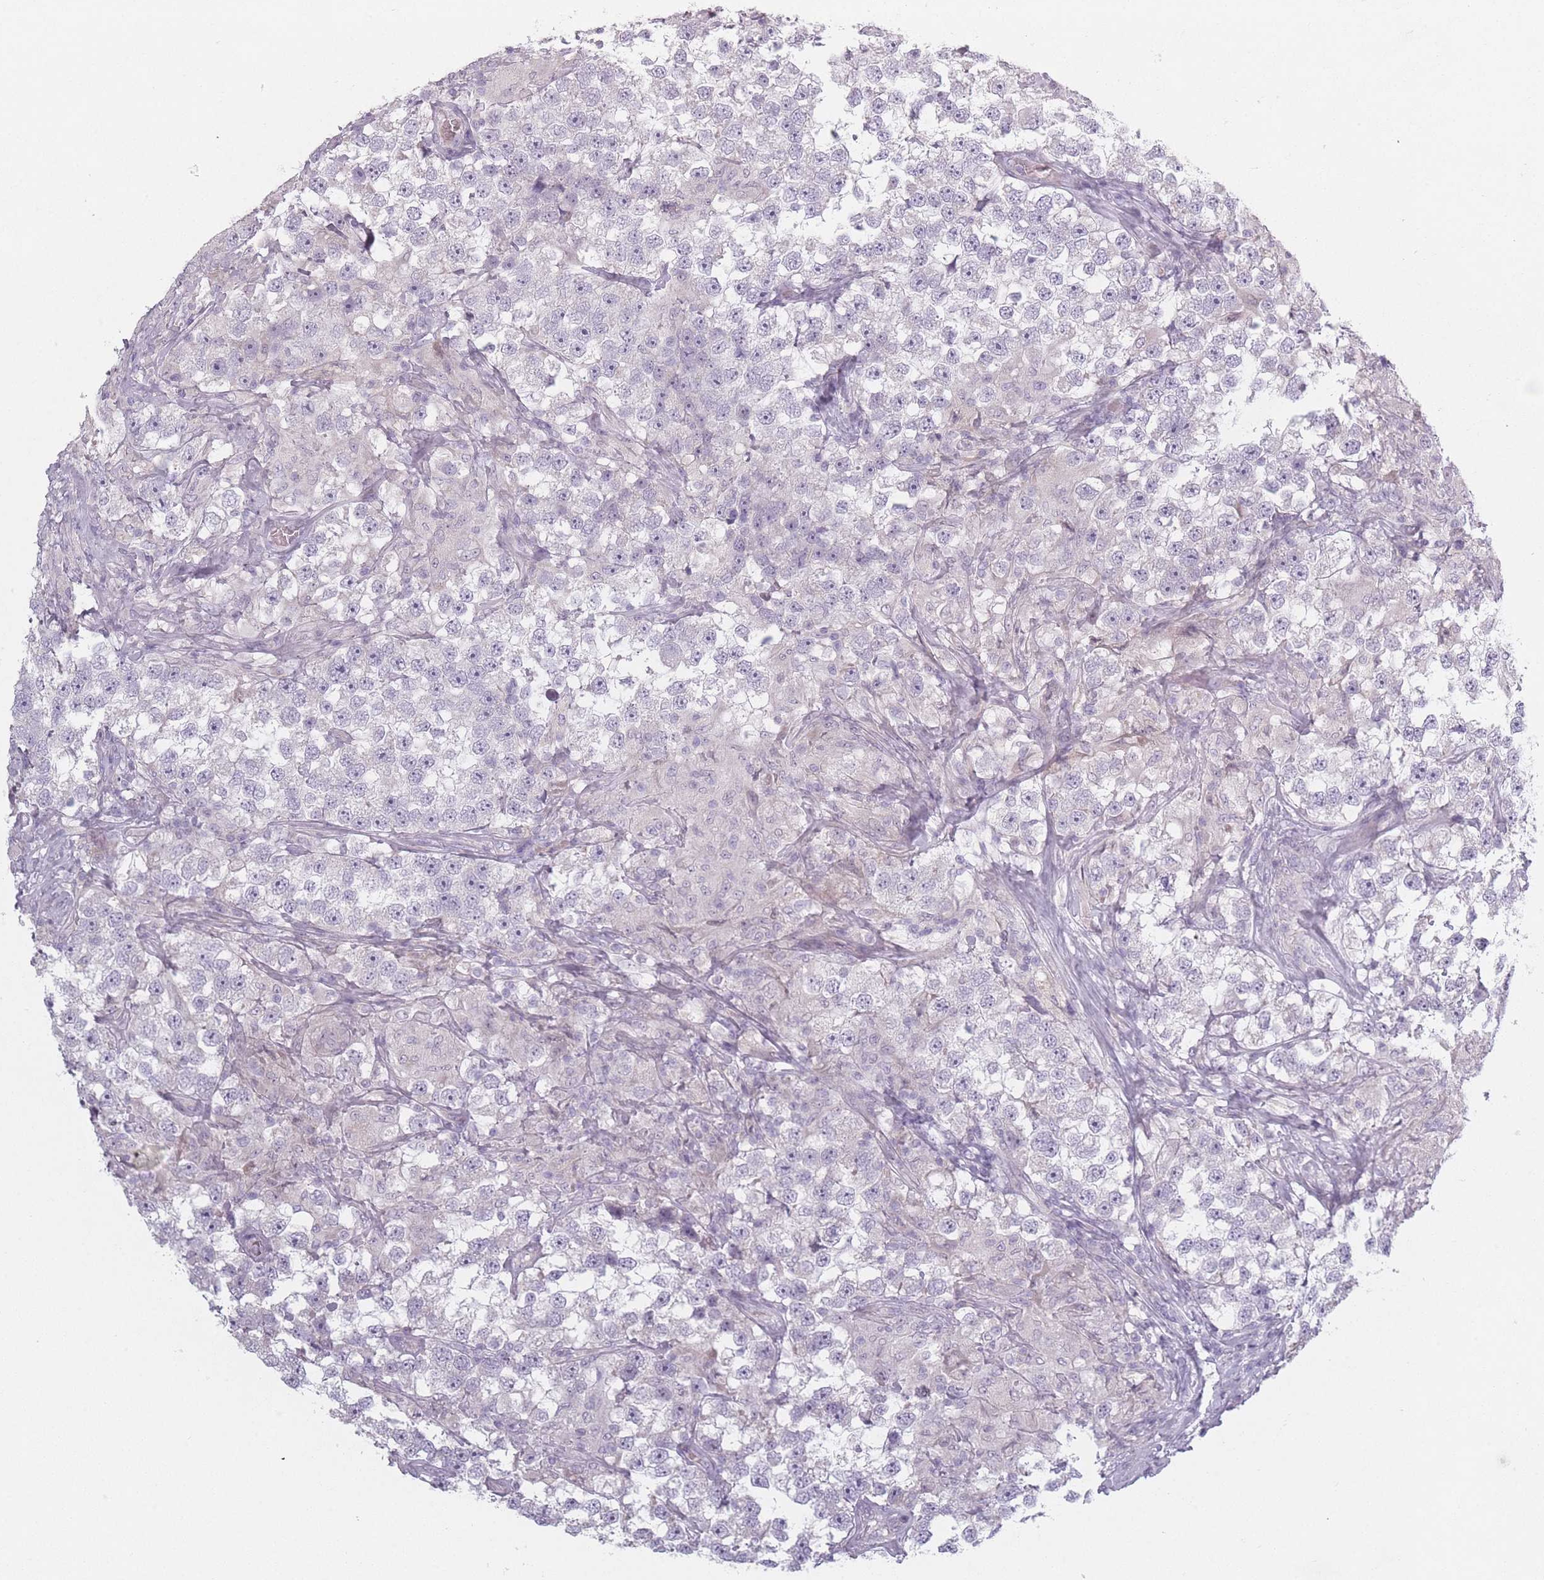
{"staining": {"intensity": "negative", "quantity": "none", "location": "none"}, "tissue": "testis cancer", "cell_type": "Tumor cells", "image_type": "cancer", "snomed": [{"axis": "morphology", "description": "Seminoma, NOS"}, {"axis": "topography", "description": "Testis"}], "caption": "Tumor cells are negative for protein expression in human testis cancer.", "gene": "RASL10B", "patient": {"sex": "male", "age": 46}}